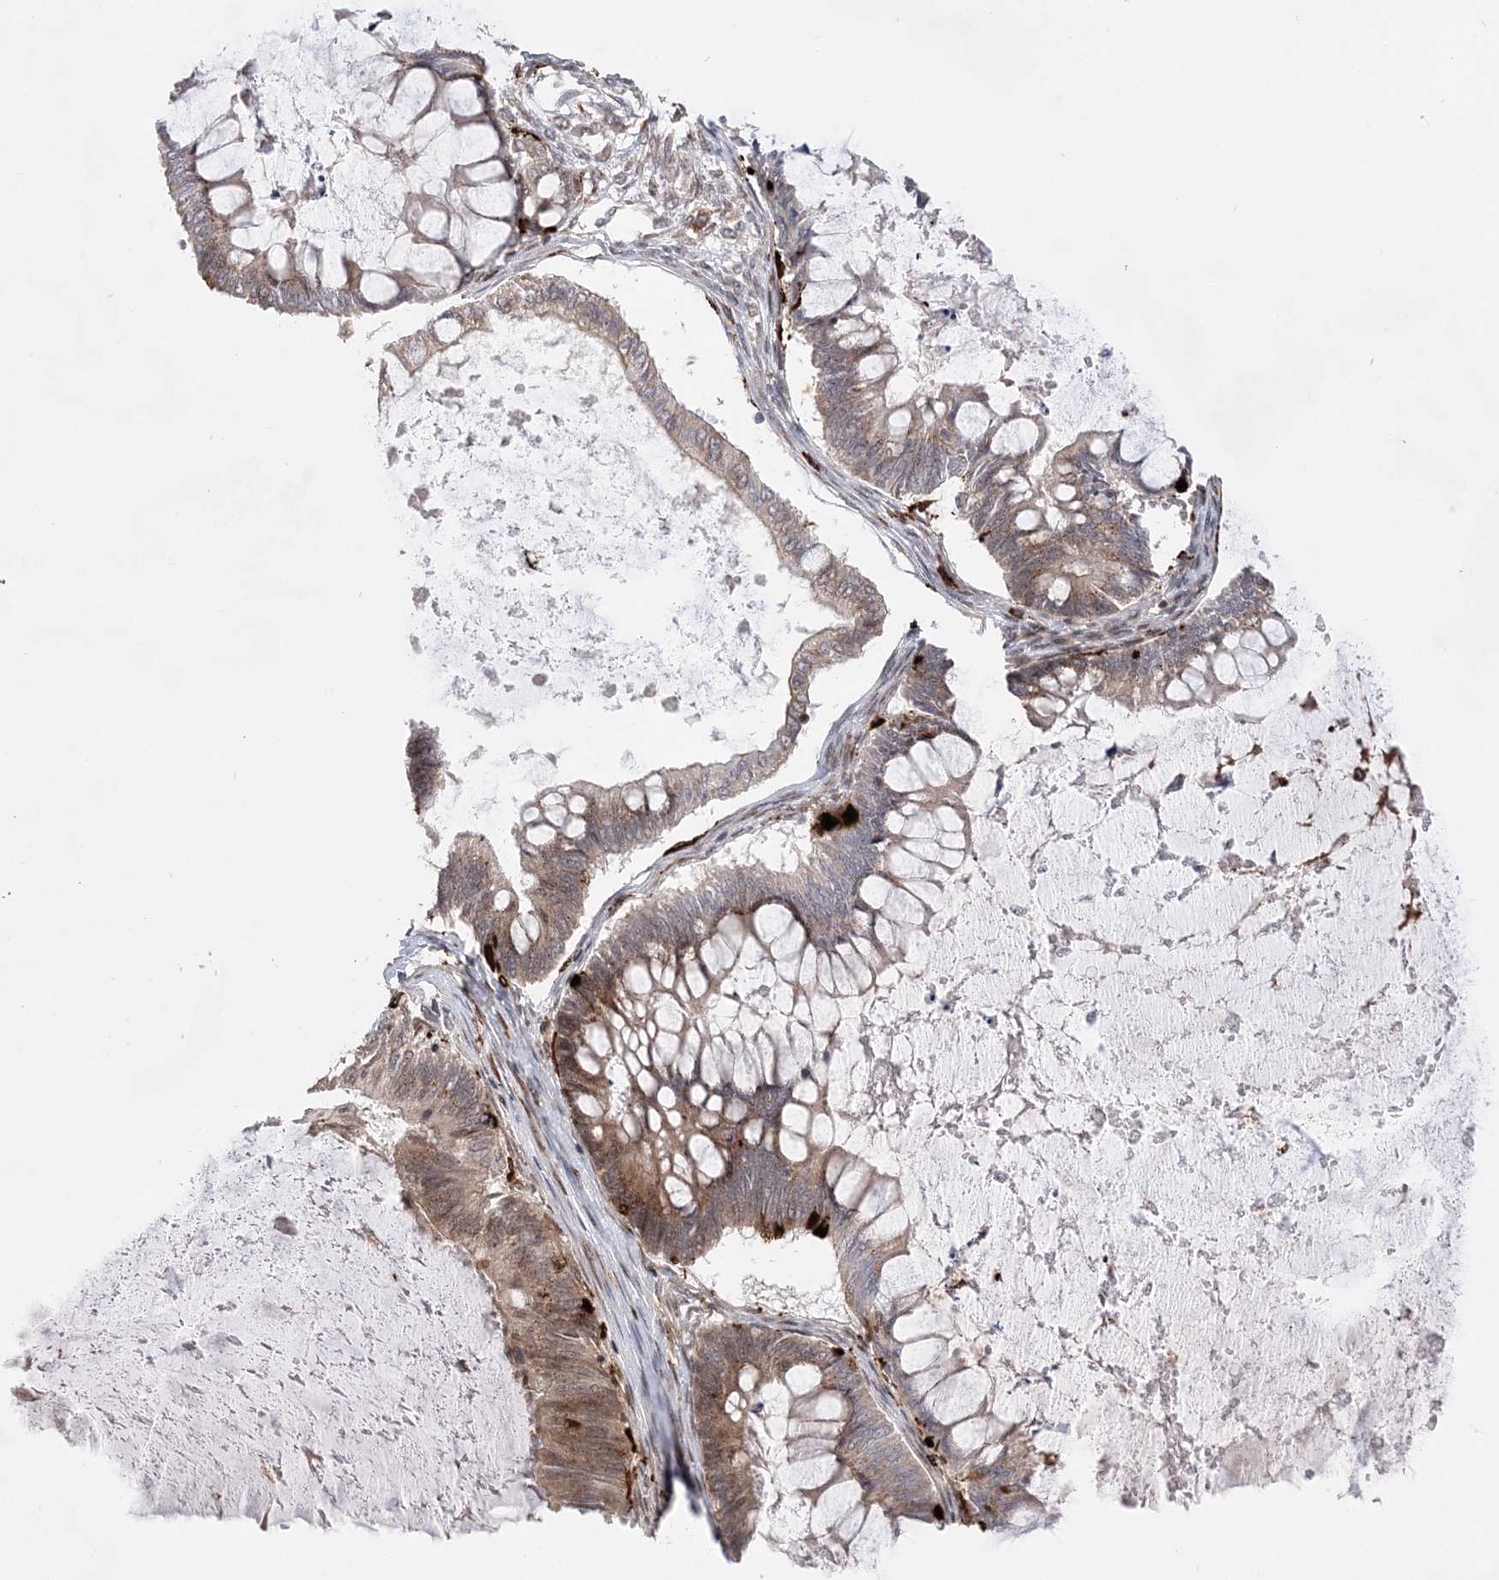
{"staining": {"intensity": "moderate", "quantity": "25%-75%", "location": "cytoplasmic/membranous"}, "tissue": "ovarian cancer", "cell_type": "Tumor cells", "image_type": "cancer", "snomed": [{"axis": "morphology", "description": "Cystadenocarcinoma, mucinous, NOS"}, {"axis": "topography", "description": "Ovary"}], "caption": "Human ovarian mucinous cystadenocarcinoma stained with a brown dye shows moderate cytoplasmic/membranous positive positivity in about 25%-75% of tumor cells.", "gene": "ANAPC15", "patient": {"sex": "female", "age": 61}}